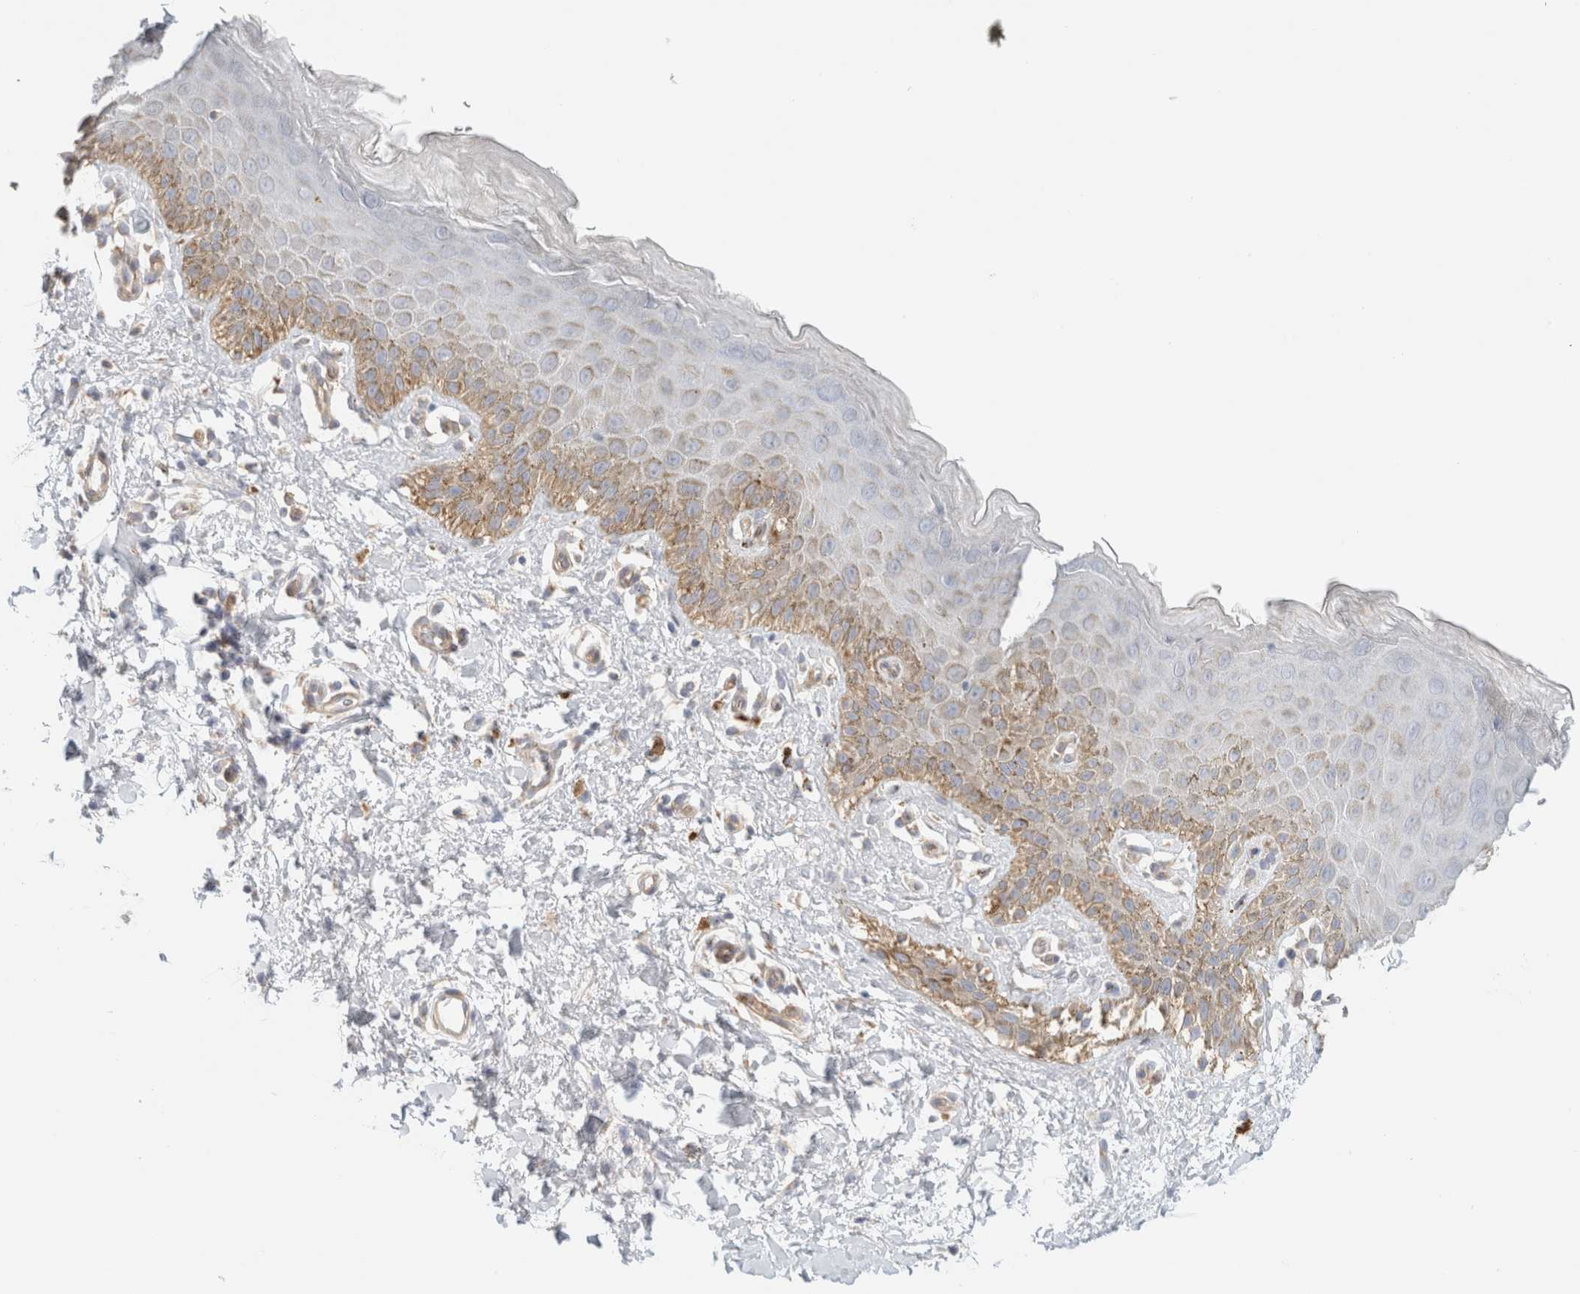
{"staining": {"intensity": "moderate", "quantity": "<25%", "location": "cytoplasmic/membranous"}, "tissue": "skin", "cell_type": "Epidermal cells", "image_type": "normal", "snomed": [{"axis": "morphology", "description": "Normal tissue, NOS"}, {"axis": "topography", "description": "Anal"}], "caption": "A photomicrograph of human skin stained for a protein exhibits moderate cytoplasmic/membranous brown staining in epidermal cells. The staining is performed using DAB brown chromogen to label protein expression. The nuclei are counter-stained blue using hematoxylin.", "gene": "MRM3", "patient": {"sex": "male", "age": 44}}